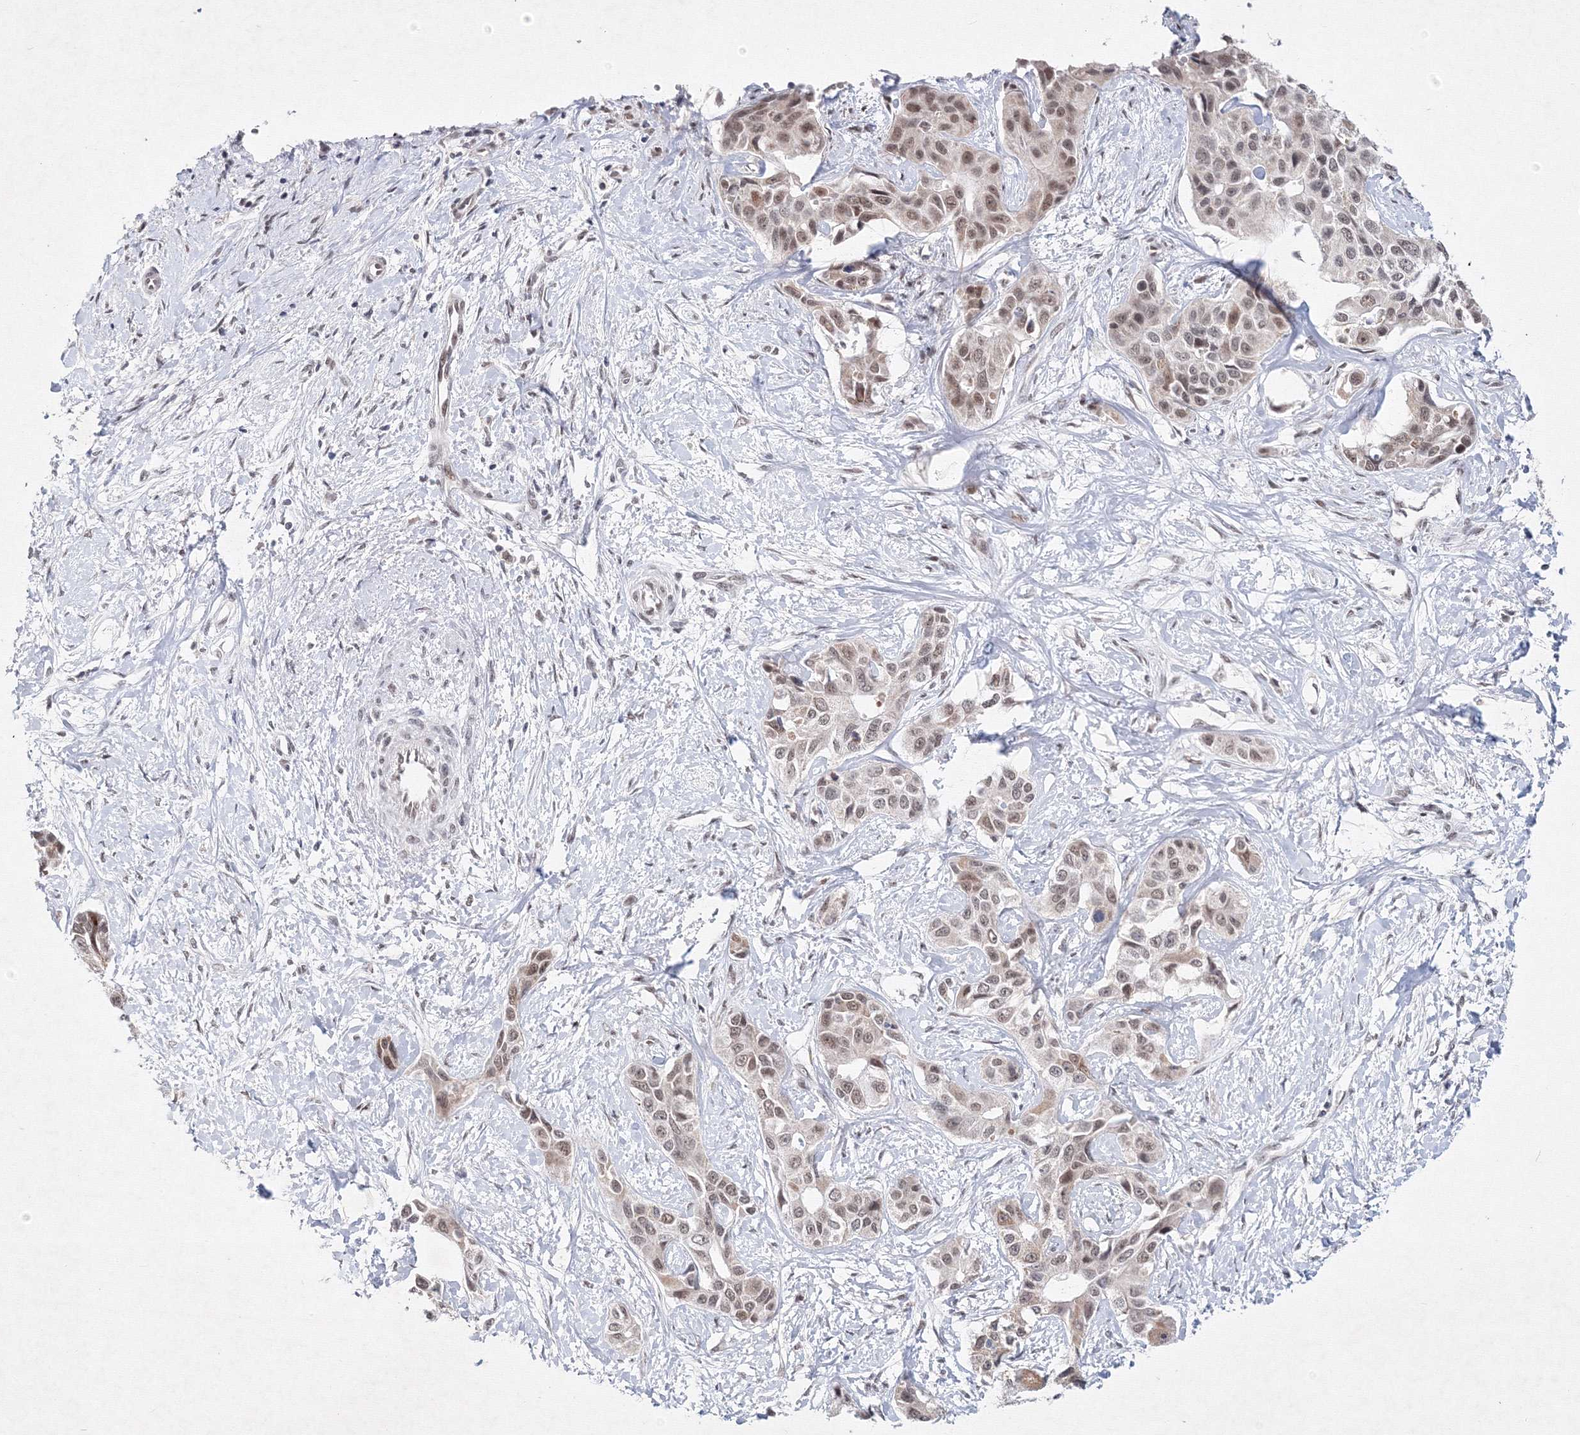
{"staining": {"intensity": "weak", "quantity": ">75%", "location": "cytoplasmic/membranous,nuclear"}, "tissue": "liver cancer", "cell_type": "Tumor cells", "image_type": "cancer", "snomed": [{"axis": "morphology", "description": "Cholangiocarcinoma"}, {"axis": "topography", "description": "Liver"}], "caption": "The immunohistochemical stain labels weak cytoplasmic/membranous and nuclear staining in tumor cells of liver cancer tissue.", "gene": "SF3B6", "patient": {"sex": "male", "age": 59}}